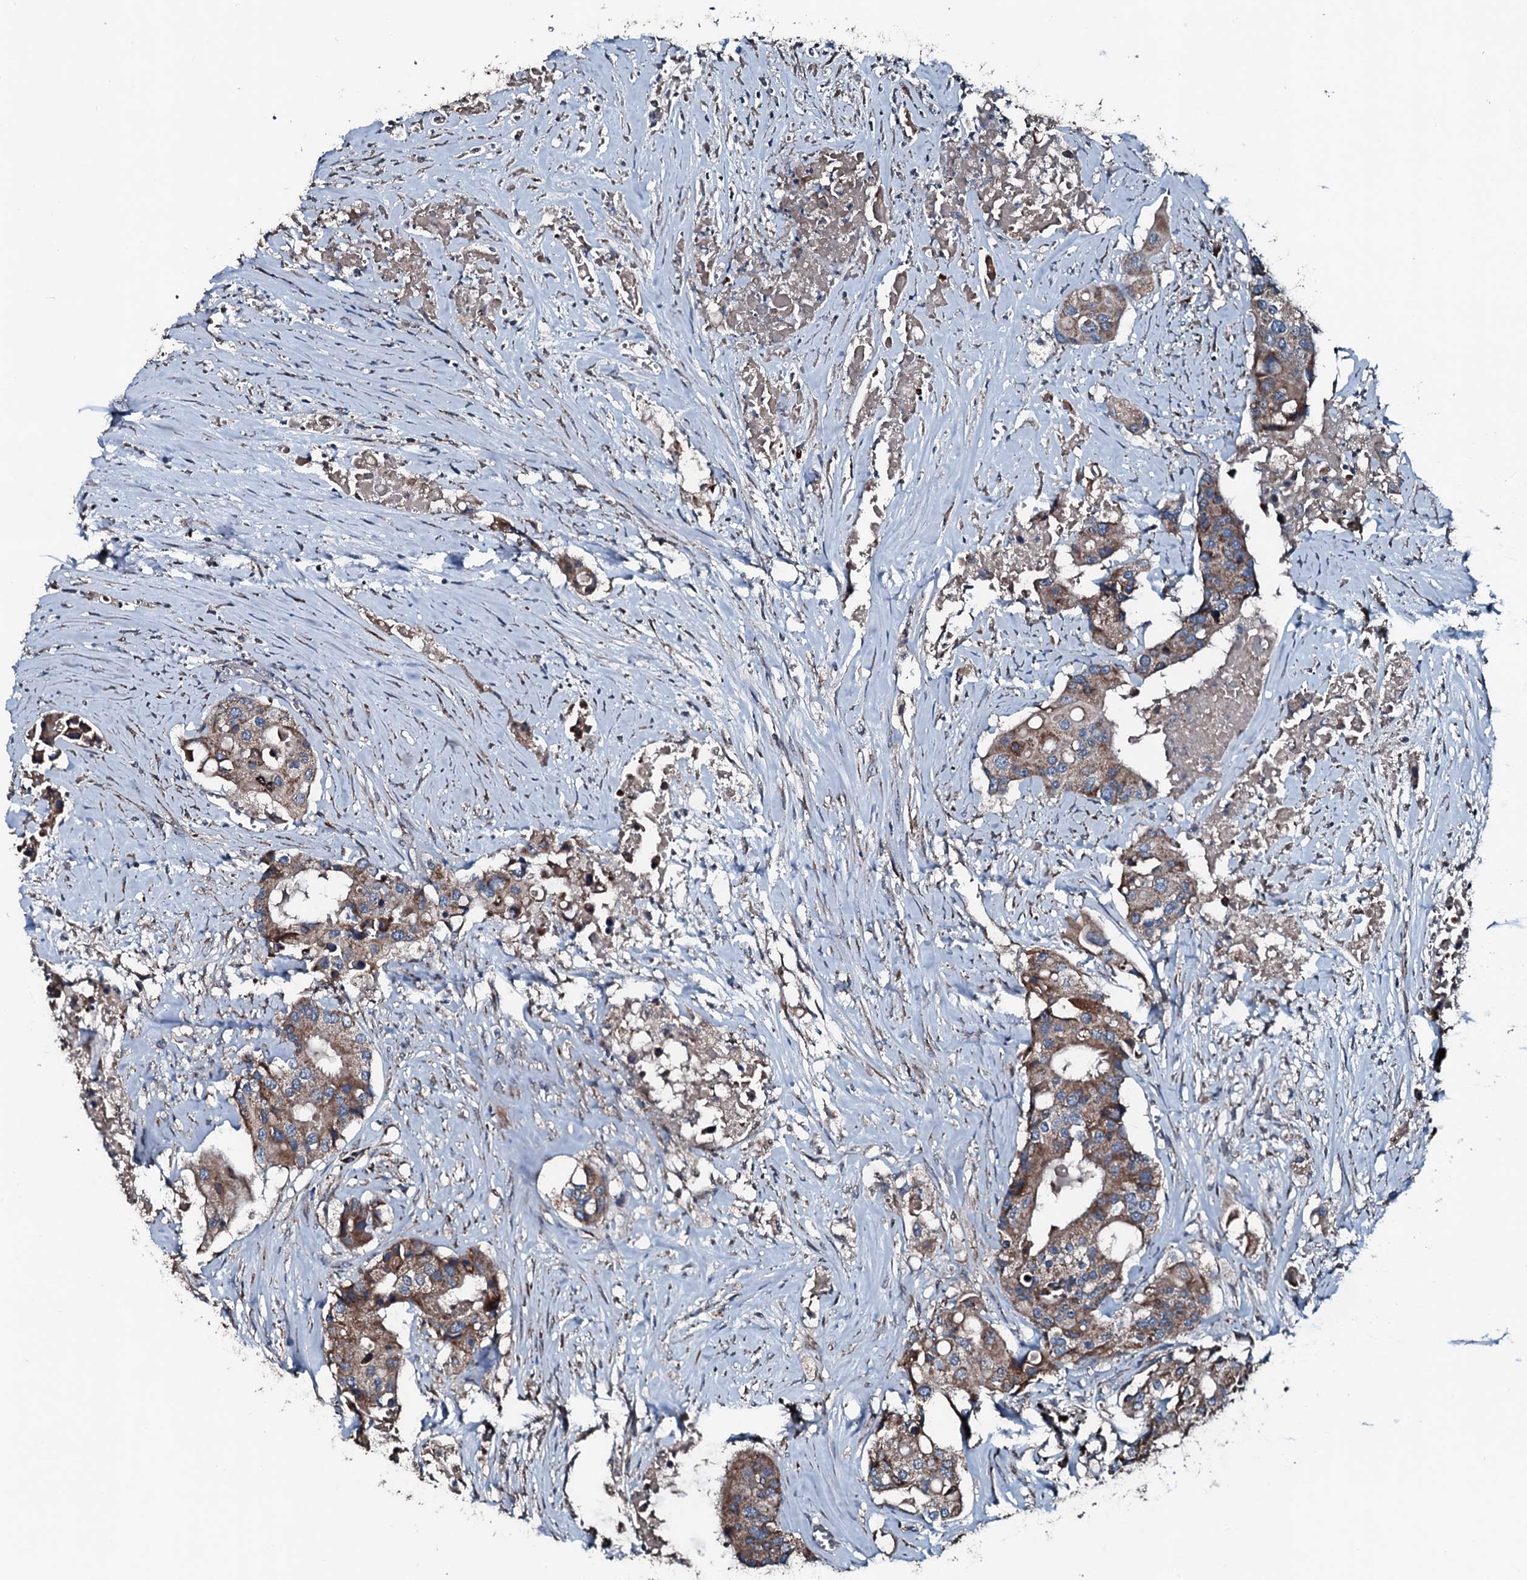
{"staining": {"intensity": "moderate", "quantity": "25%-75%", "location": "cytoplasmic/membranous"}, "tissue": "colorectal cancer", "cell_type": "Tumor cells", "image_type": "cancer", "snomed": [{"axis": "morphology", "description": "Adenocarcinoma, NOS"}, {"axis": "topography", "description": "Colon"}], "caption": "Colorectal cancer (adenocarcinoma) tissue demonstrates moderate cytoplasmic/membranous expression in about 25%-75% of tumor cells", "gene": "ACSS3", "patient": {"sex": "male", "age": 77}}